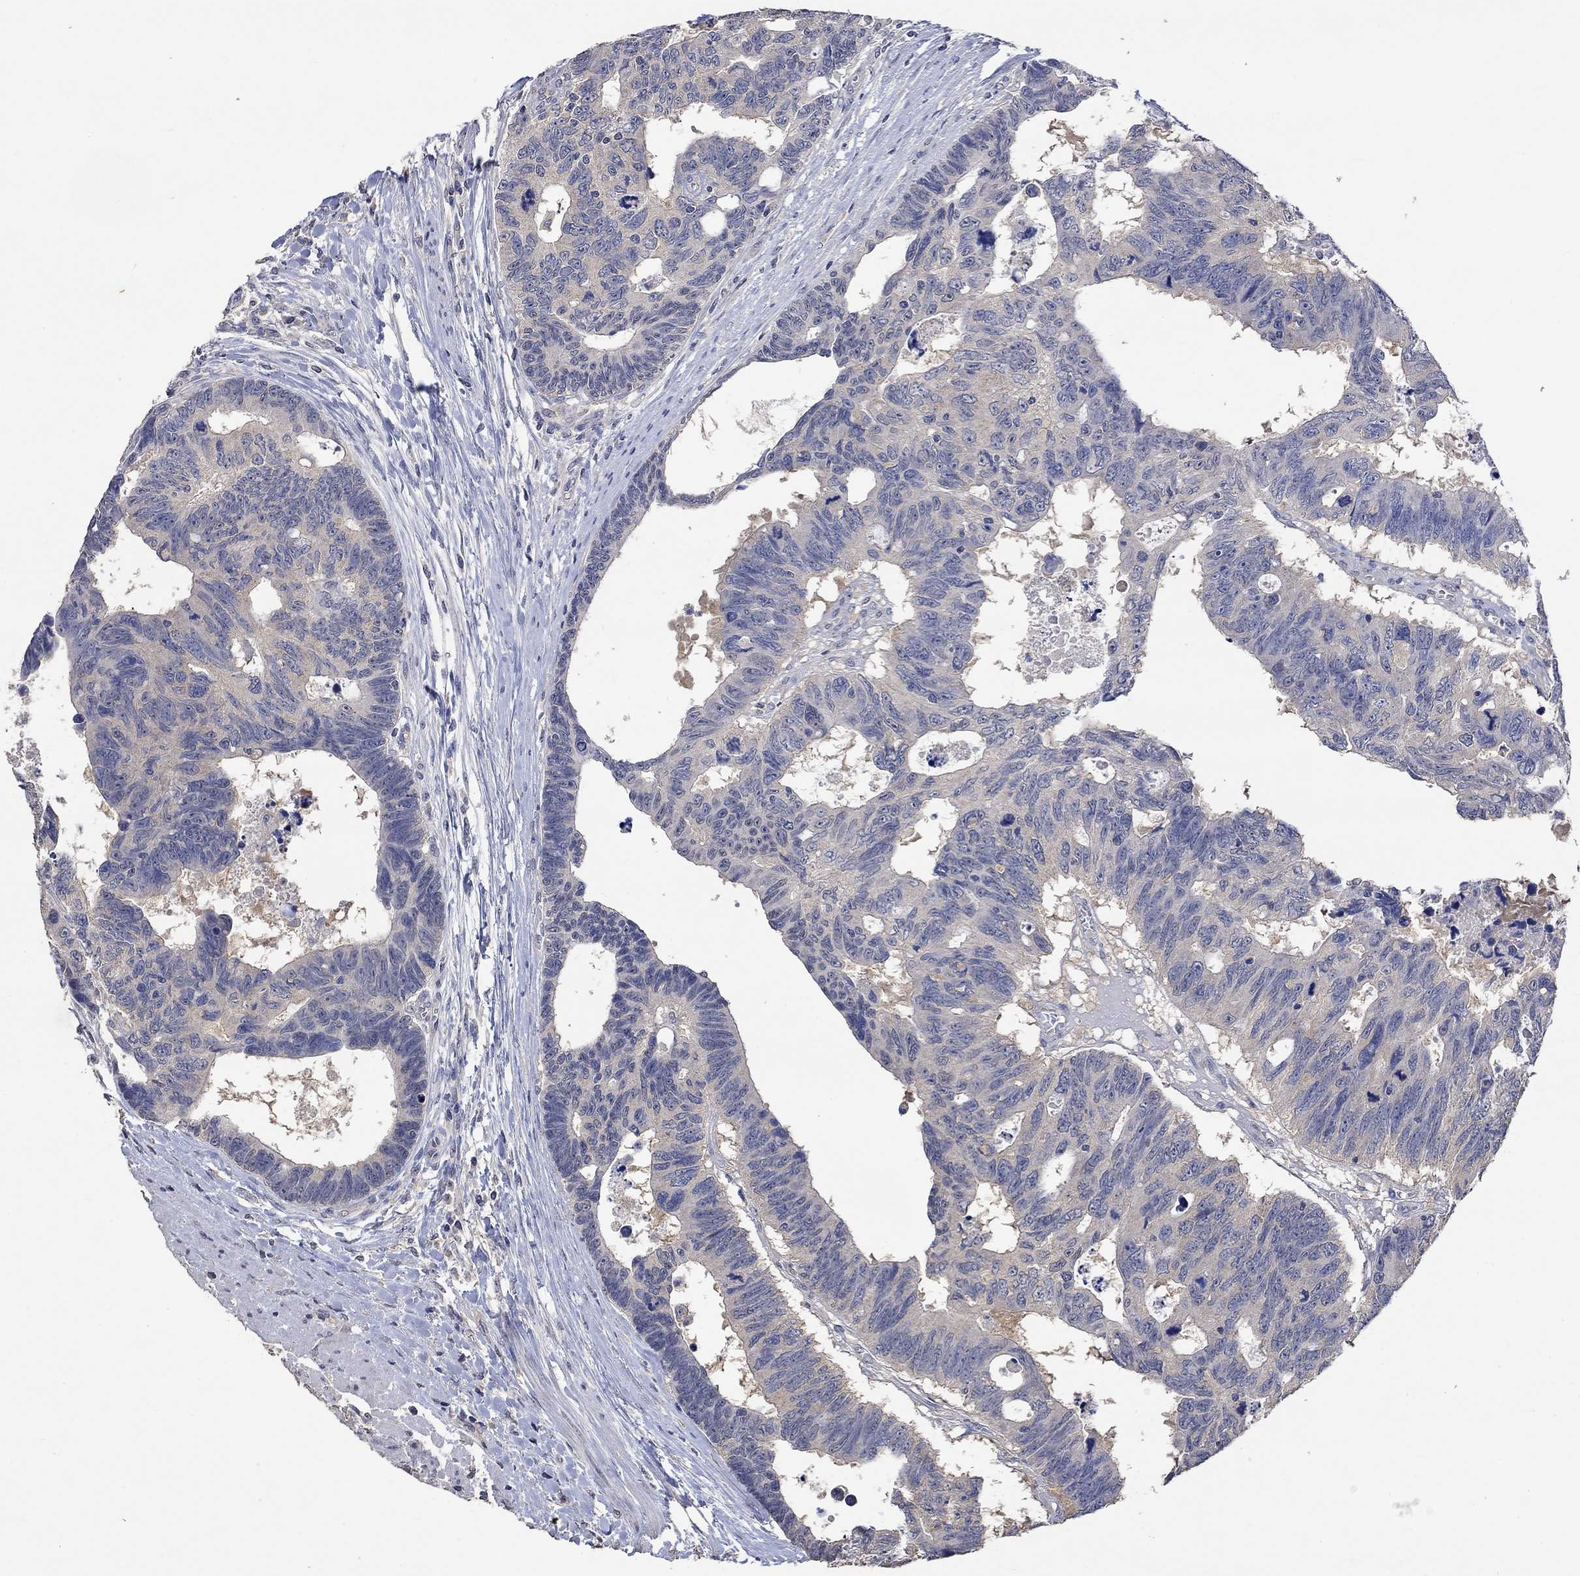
{"staining": {"intensity": "negative", "quantity": "none", "location": "none"}, "tissue": "colorectal cancer", "cell_type": "Tumor cells", "image_type": "cancer", "snomed": [{"axis": "morphology", "description": "Adenocarcinoma, NOS"}, {"axis": "topography", "description": "Colon"}], "caption": "Histopathology image shows no significant protein expression in tumor cells of colorectal cancer (adenocarcinoma).", "gene": "PTPN20", "patient": {"sex": "female", "age": 77}}